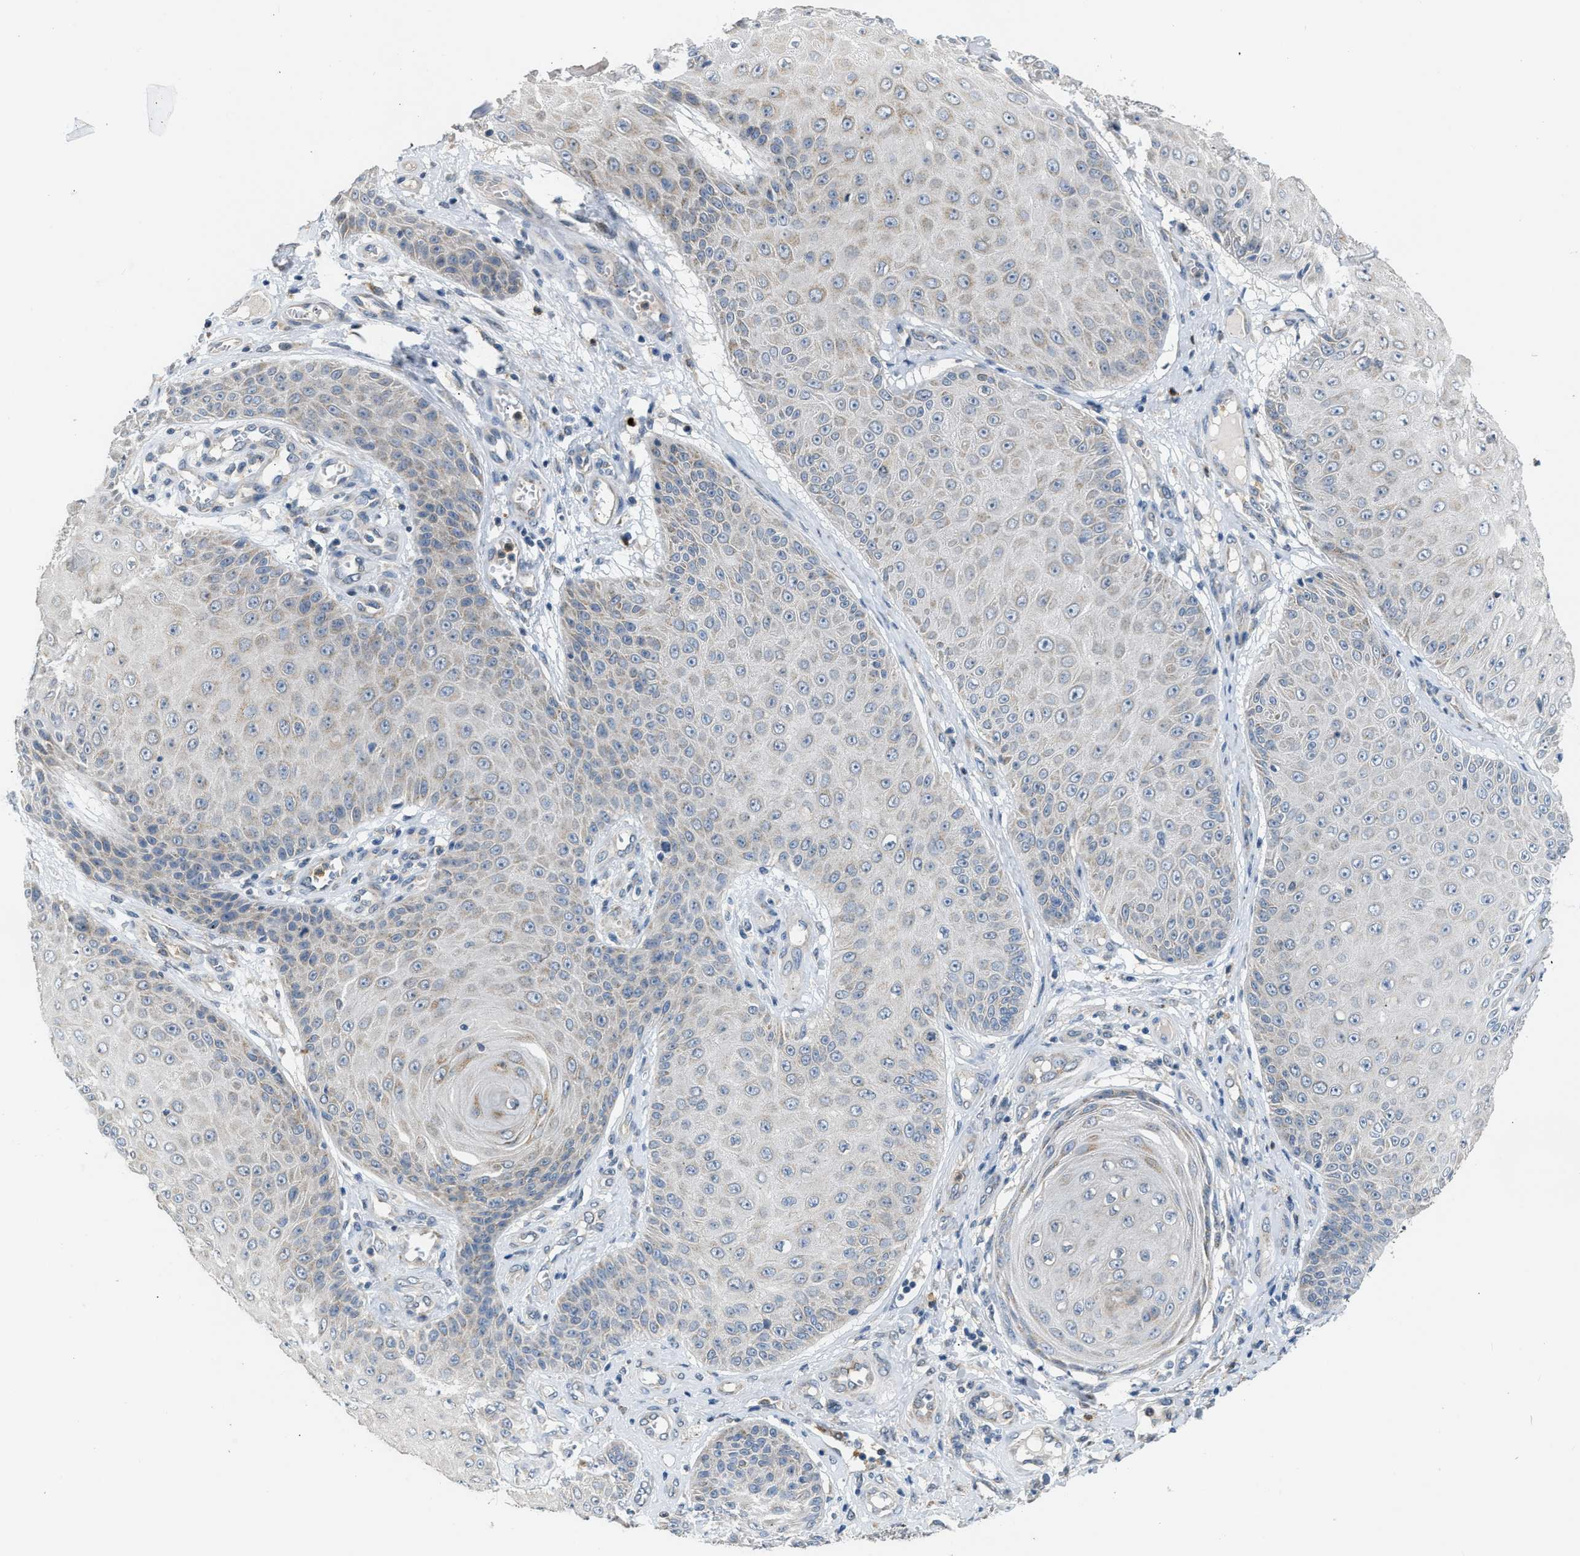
{"staining": {"intensity": "weak", "quantity": "<25%", "location": "cytoplasmic/membranous"}, "tissue": "skin cancer", "cell_type": "Tumor cells", "image_type": "cancer", "snomed": [{"axis": "morphology", "description": "Squamous cell carcinoma, NOS"}, {"axis": "topography", "description": "Skin"}], "caption": "Tumor cells show no significant staining in skin squamous cell carcinoma.", "gene": "TOMM34", "patient": {"sex": "male", "age": 74}}